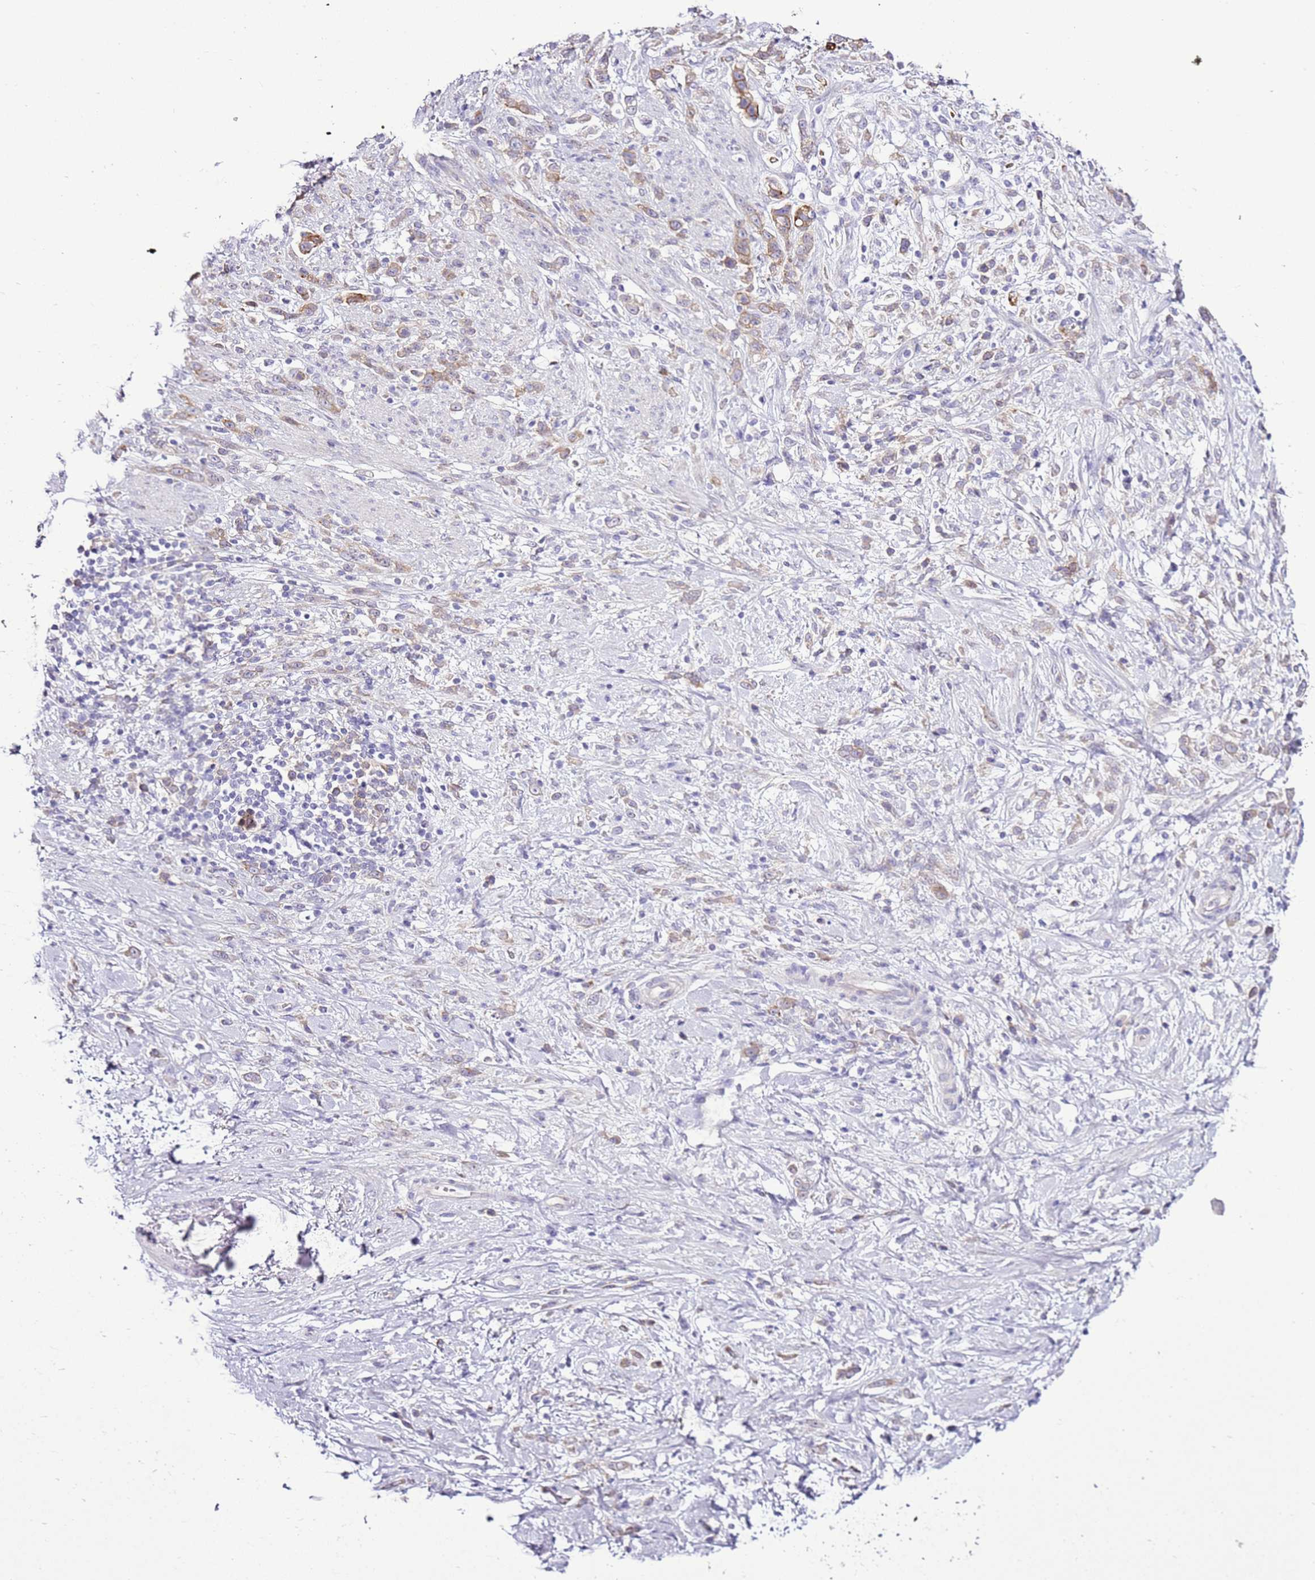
{"staining": {"intensity": "moderate", "quantity": "25%-75%", "location": "cytoplasmic/membranous"}, "tissue": "stomach cancer", "cell_type": "Tumor cells", "image_type": "cancer", "snomed": [{"axis": "morphology", "description": "Adenocarcinoma, NOS"}, {"axis": "topography", "description": "Stomach"}], "caption": "Moderate cytoplasmic/membranous protein positivity is present in about 25%-75% of tumor cells in stomach cancer. (Brightfield microscopy of DAB IHC at high magnification).", "gene": "SLC38A5", "patient": {"sex": "female", "age": 60}}